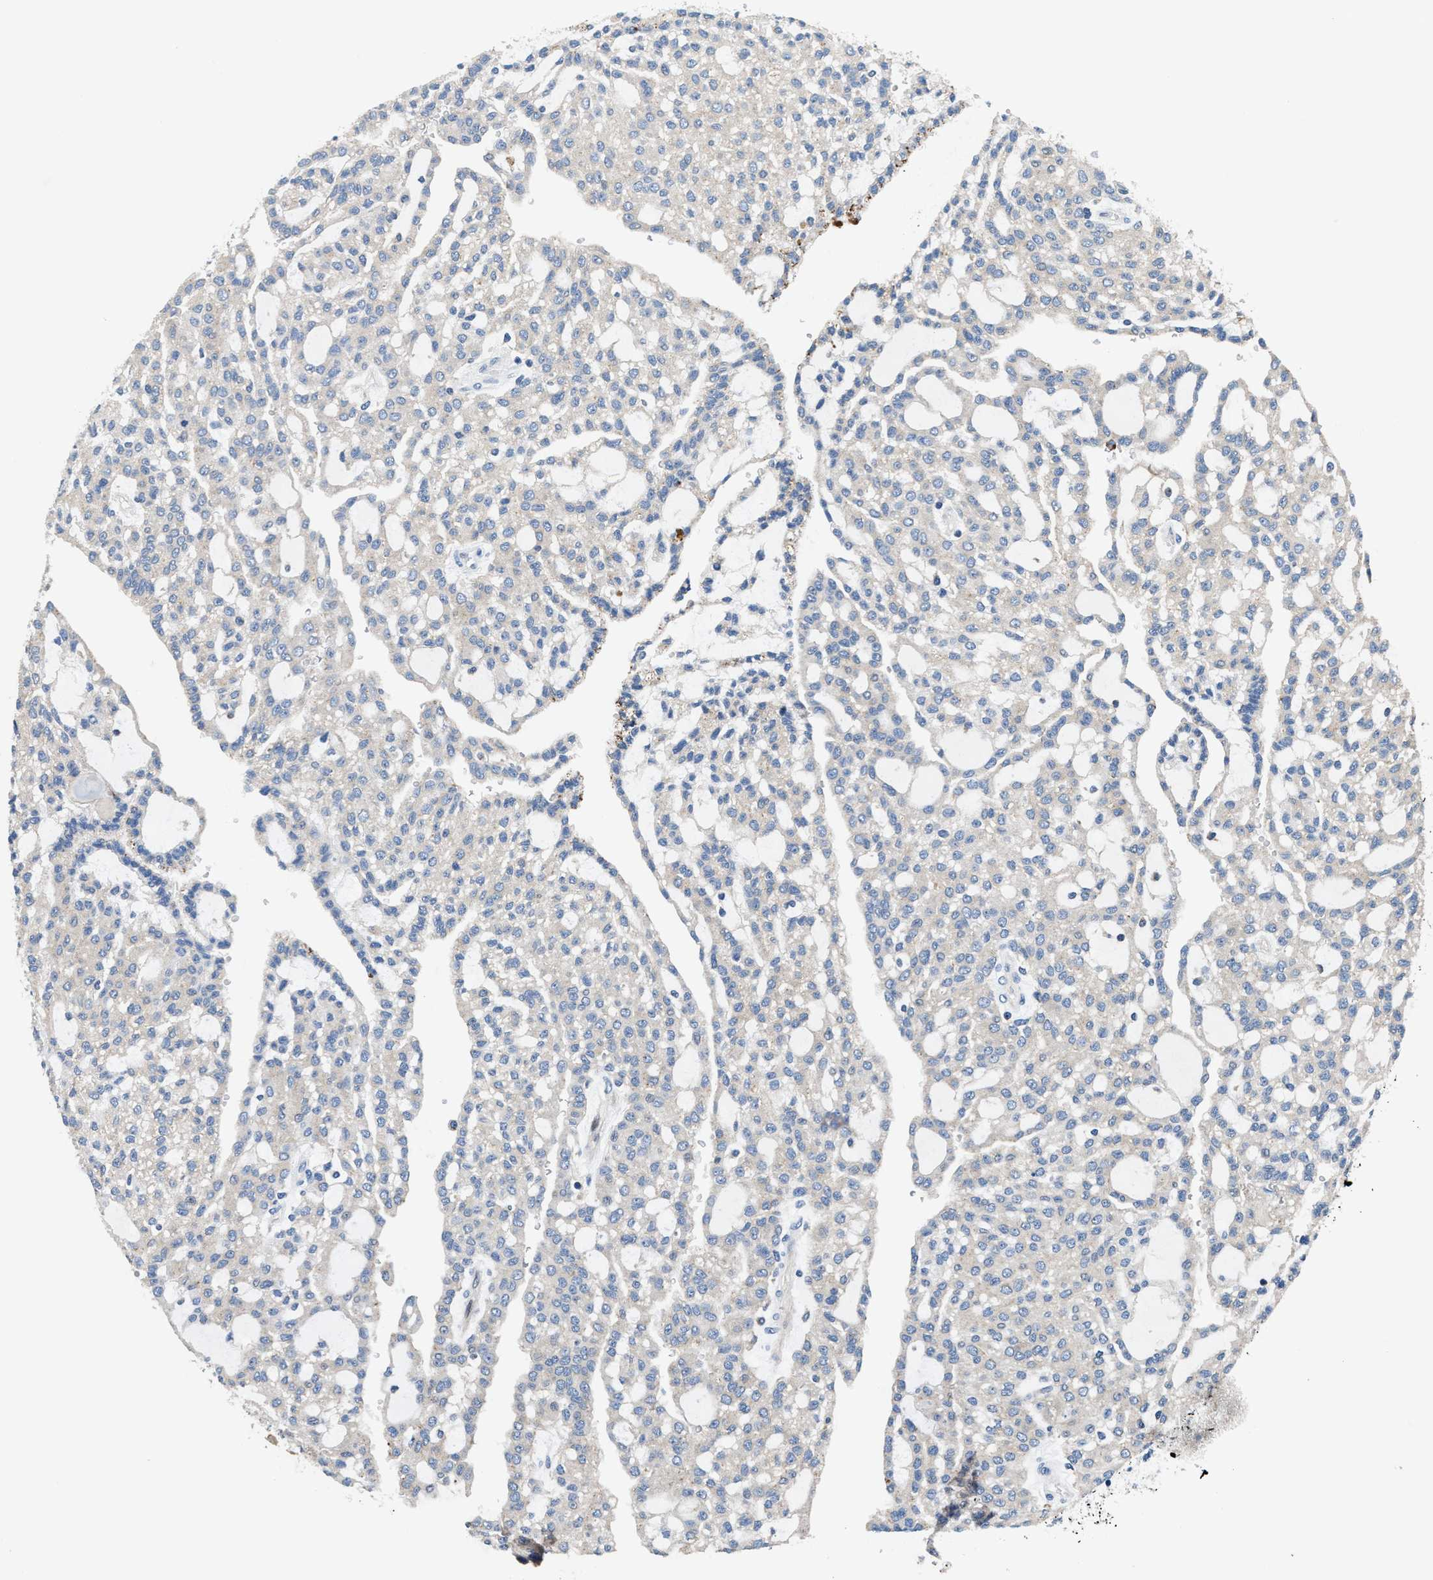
{"staining": {"intensity": "negative", "quantity": "none", "location": "none"}, "tissue": "renal cancer", "cell_type": "Tumor cells", "image_type": "cancer", "snomed": [{"axis": "morphology", "description": "Adenocarcinoma, NOS"}, {"axis": "topography", "description": "Kidney"}], "caption": "DAB (3,3'-diaminobenzidine) immunohistochemical staining of human adenocarcinoma (renal) reveals no significant positivity in tumor cells.", "gene": "ANKIB1", "patient": {"sex": "male", "age": 63}}